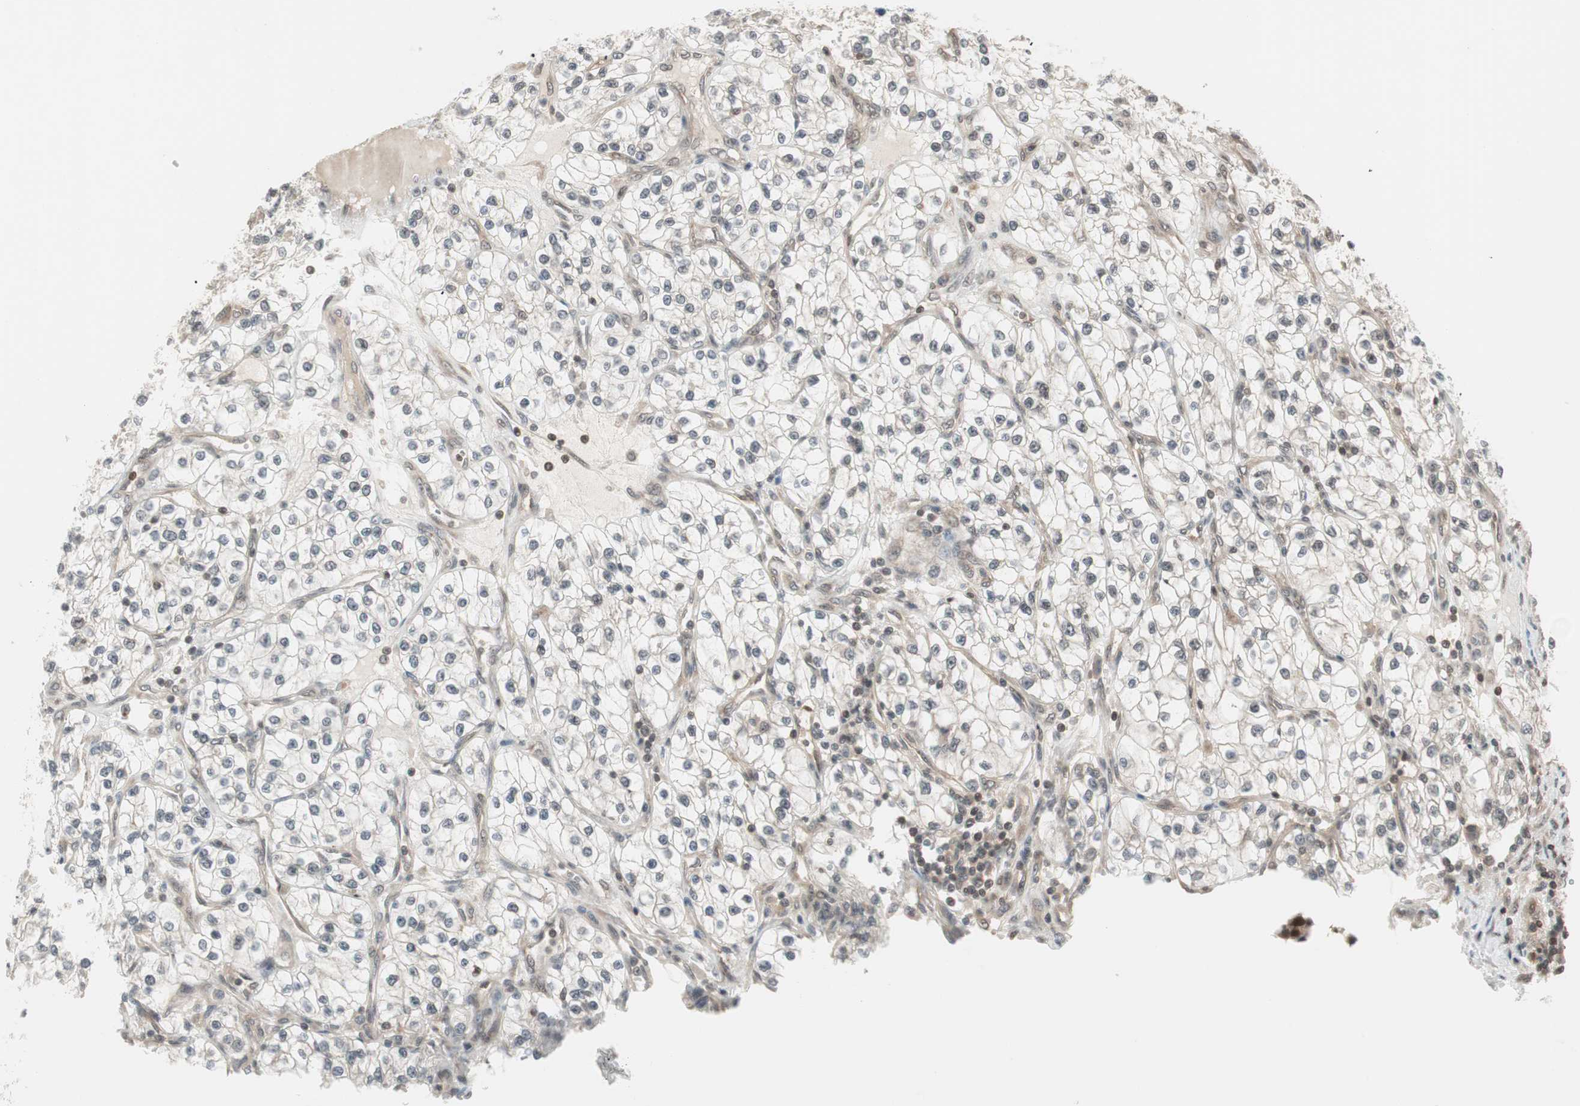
{"staining": {"intensity": "weak", "quantity": "<25%", "location": "cytoplasmic/membranous,nuclear"}, "tissue": "renal cancer", "cell_type": "Tumor cells", "image_type": "cancer", "snomed": [{"axis": "morphology", "description": "Adenocarcinoma, NOS"}, {"axis": "topography", "description": "Kidney"}], "caption": "Renal adenocarcinoma was stained to show a protein in brown. There is no significant staining in tumor cells. (Immunohistochemistry, brightfield microscopy, high magnification).", "gene": "UBE2I", "patient": {"sex": "female", "age": 57}}